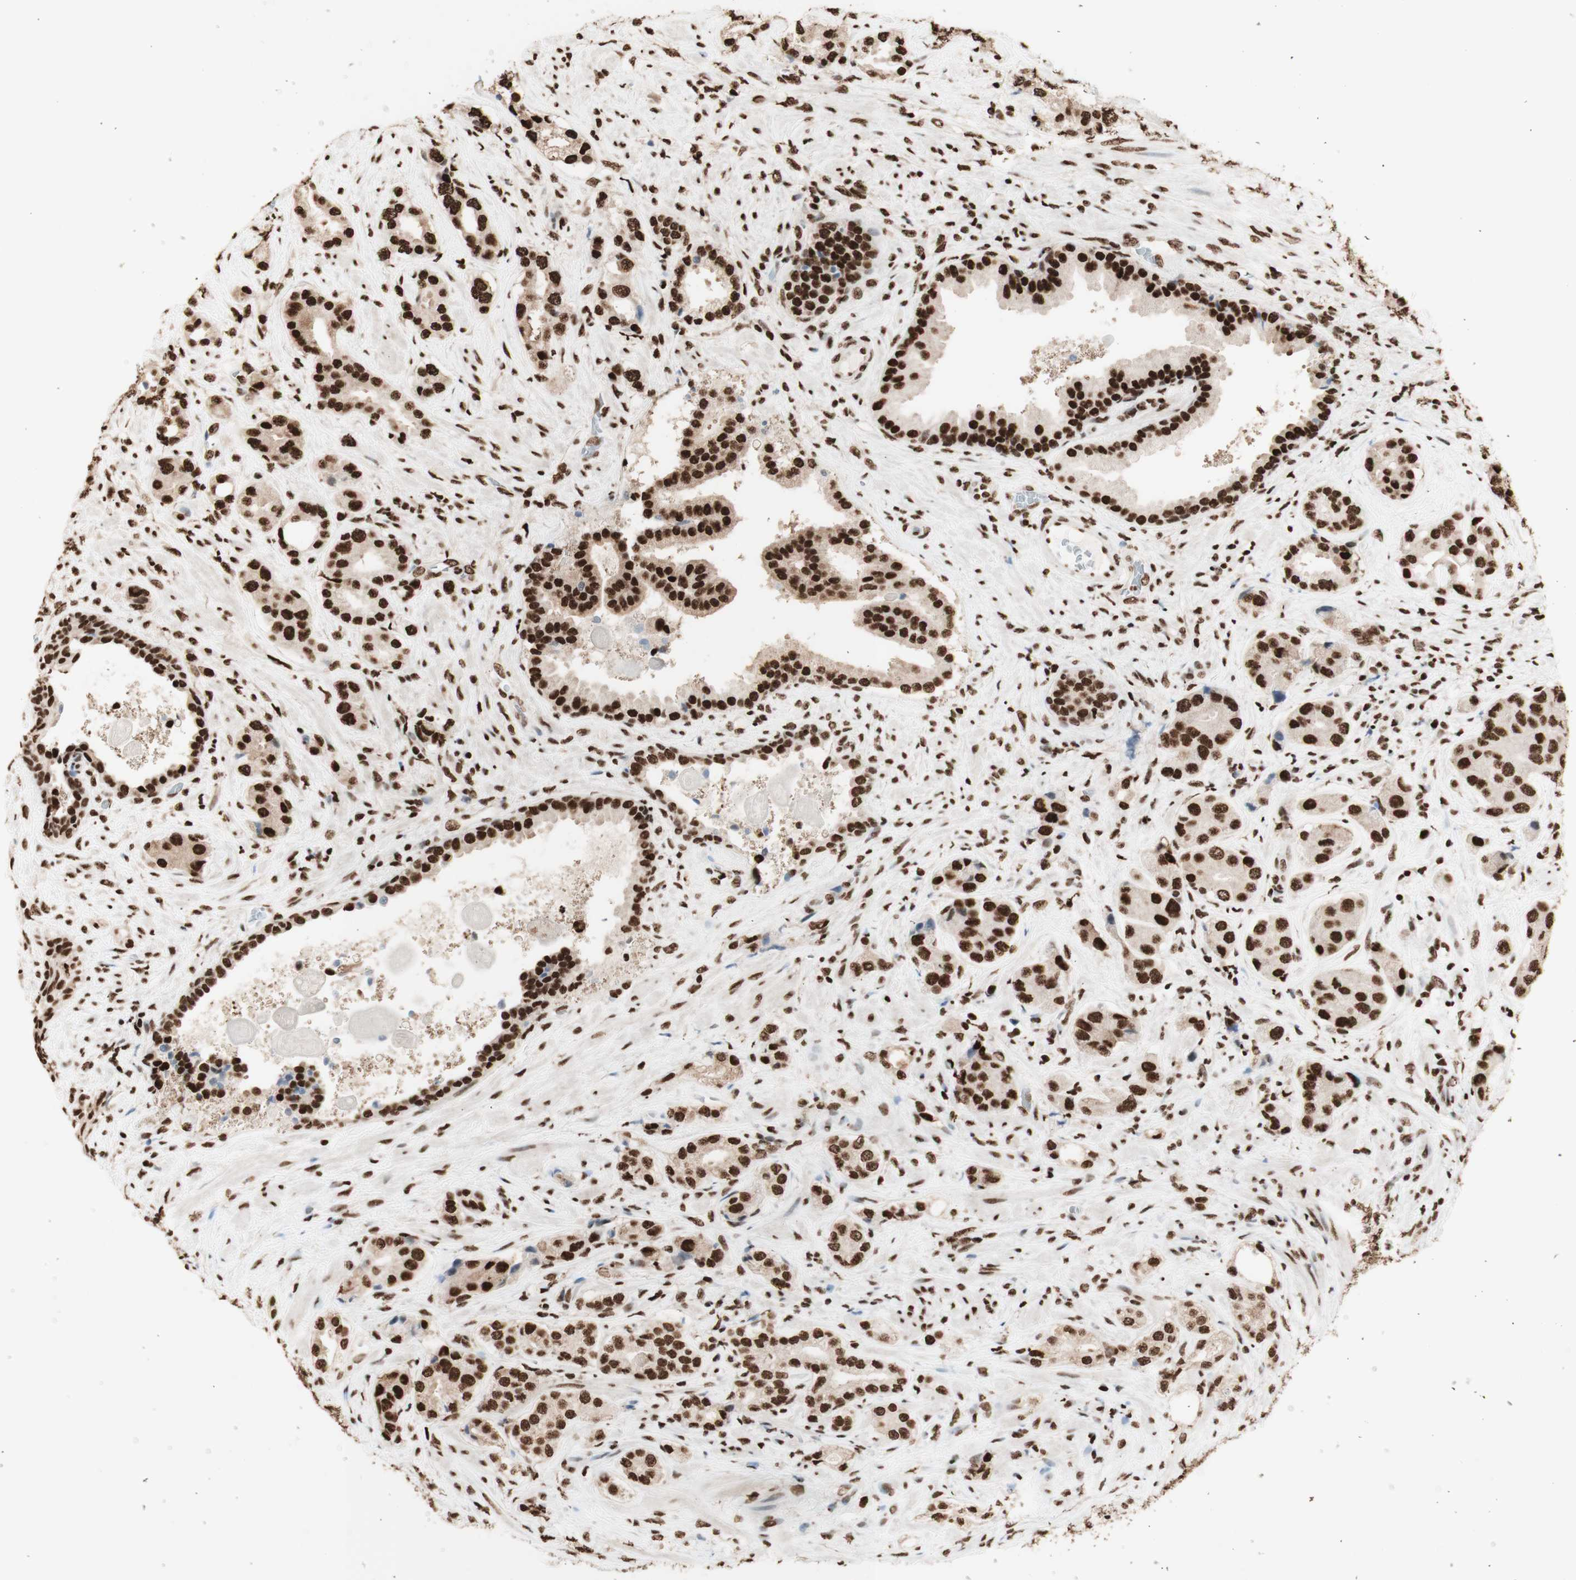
{"staining": {"intensity": "strong", "quantity": ">75%", "location": "cytoplasmic/membranous,nuclear"}, "tissue": "prostate cancer", "cell_type": "Tumor cells", "image_type": "cancer", "snomed": [{"axis": "morphology", "description": "Adenocarcinoma, High grade"}, {"axis": "topography", "description": "Prostate"}], "caption": "High-magnification brightfield microscopy of prostate adenocarcinoma (high-grade) stained with DAB (brown) and counterstained with hematoxylin (blue). tumor cells exhibit strong cytoplasmic/membranous and nuclear positivity is seen in about>75% of cells.", "gene": "HNRNPA2B1", "patient": {"sex": "male", "age": 71}}